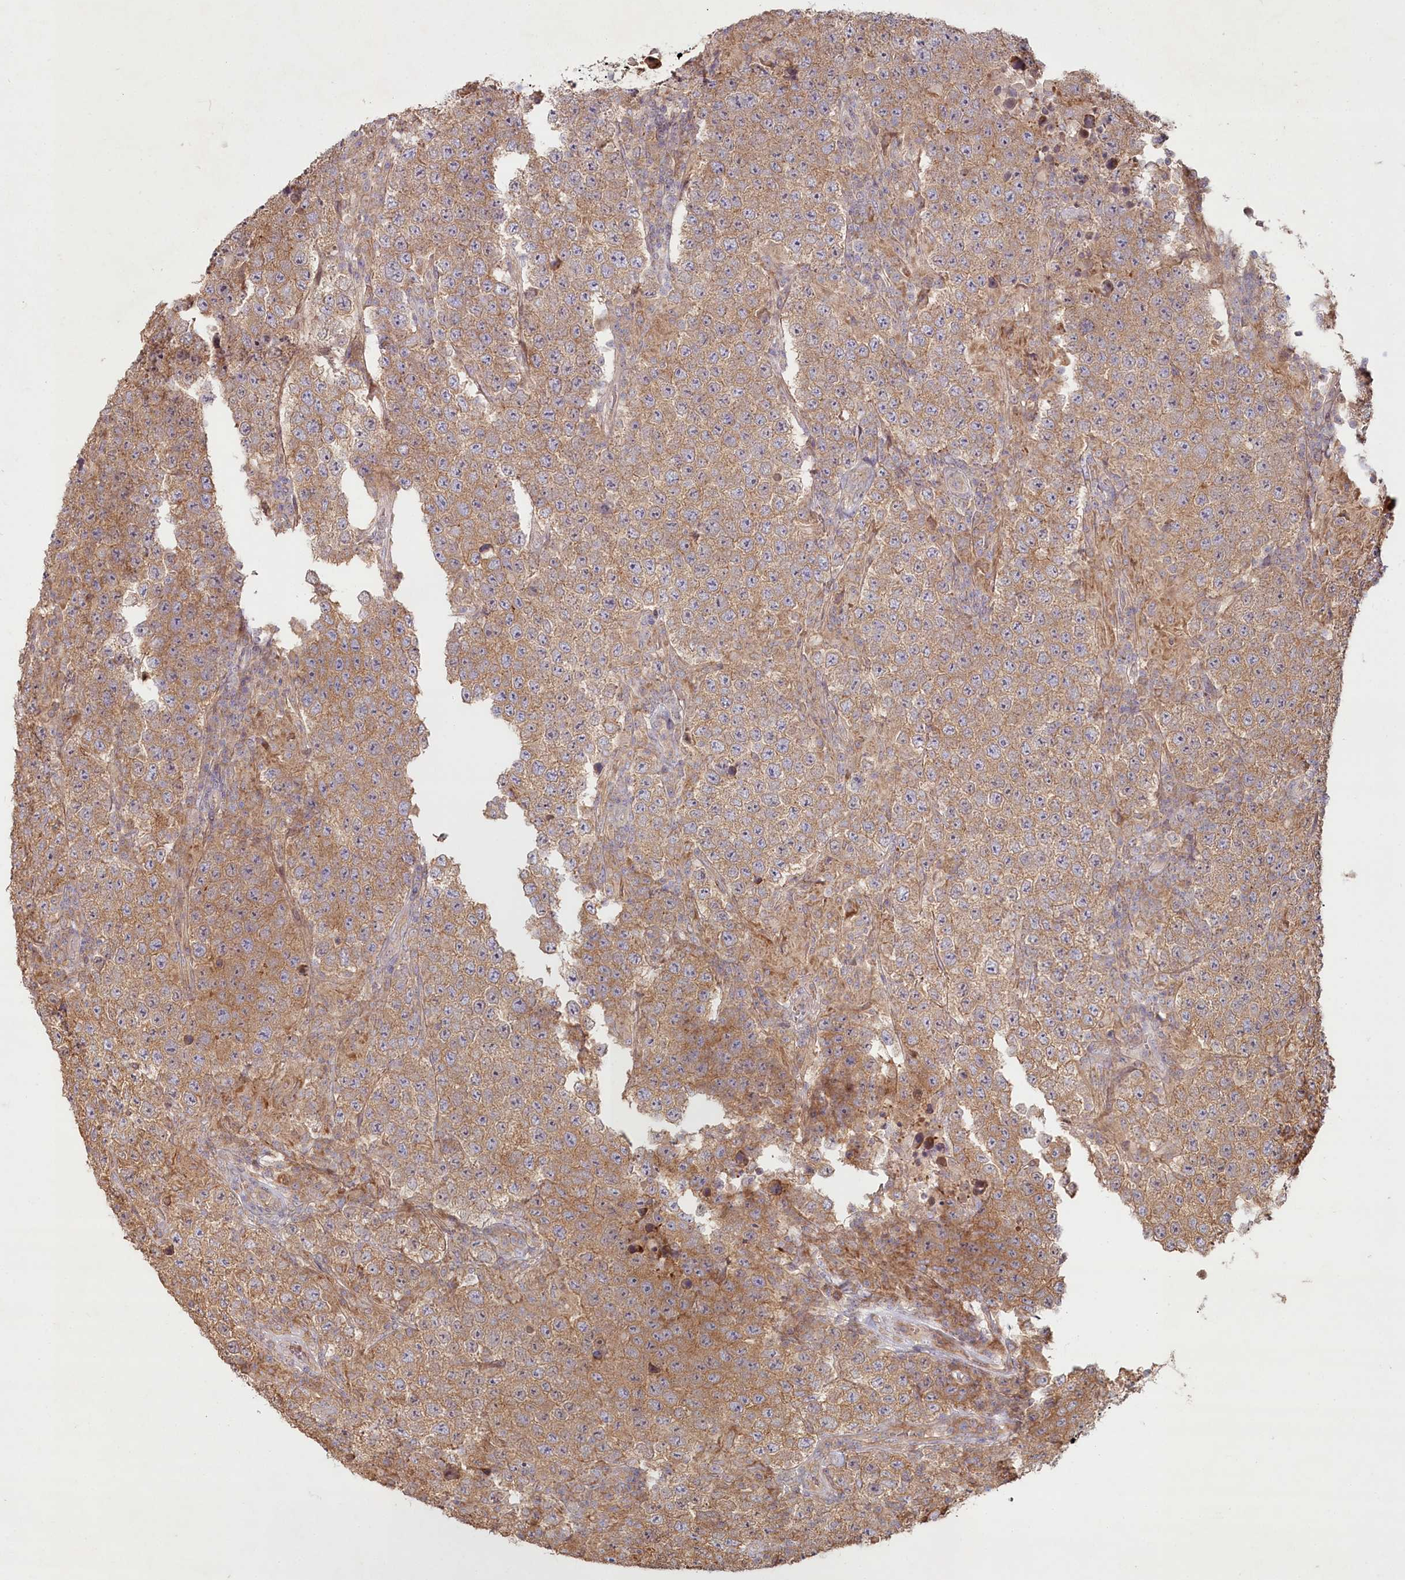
{"staining": {"intensity": "moderate", "quantity": ">75%", "location": "cytoplasmic/membranous"}, "tissue": "testis cancer", "cell_type": "Tumor cells", "image_type": "cancer", "snomed": [{"axis": "morphology", "description": "Normal tissue, NOS"}, {"axis": "morphology", "description": "Urothelial carcinoma, High grade"}, {"axis": "morphology", "description": "Seminoma, NOS"}, {"axis": "morphology", "description": "Carcinoma, Embryonal, NOS"}, {"axis": "topography", "description": "Urinary bladder"}, {"axis": "topography", "description": "Testis"}], "caption": "Immunohistochemical staining of testis cancer (embryonal carcinoma) reveals moderate cytoplasmic/membranous protein staining in about >75% of tumor cells.", "gene": "HAL", "patient": {"sex": "male", "age": 41}}